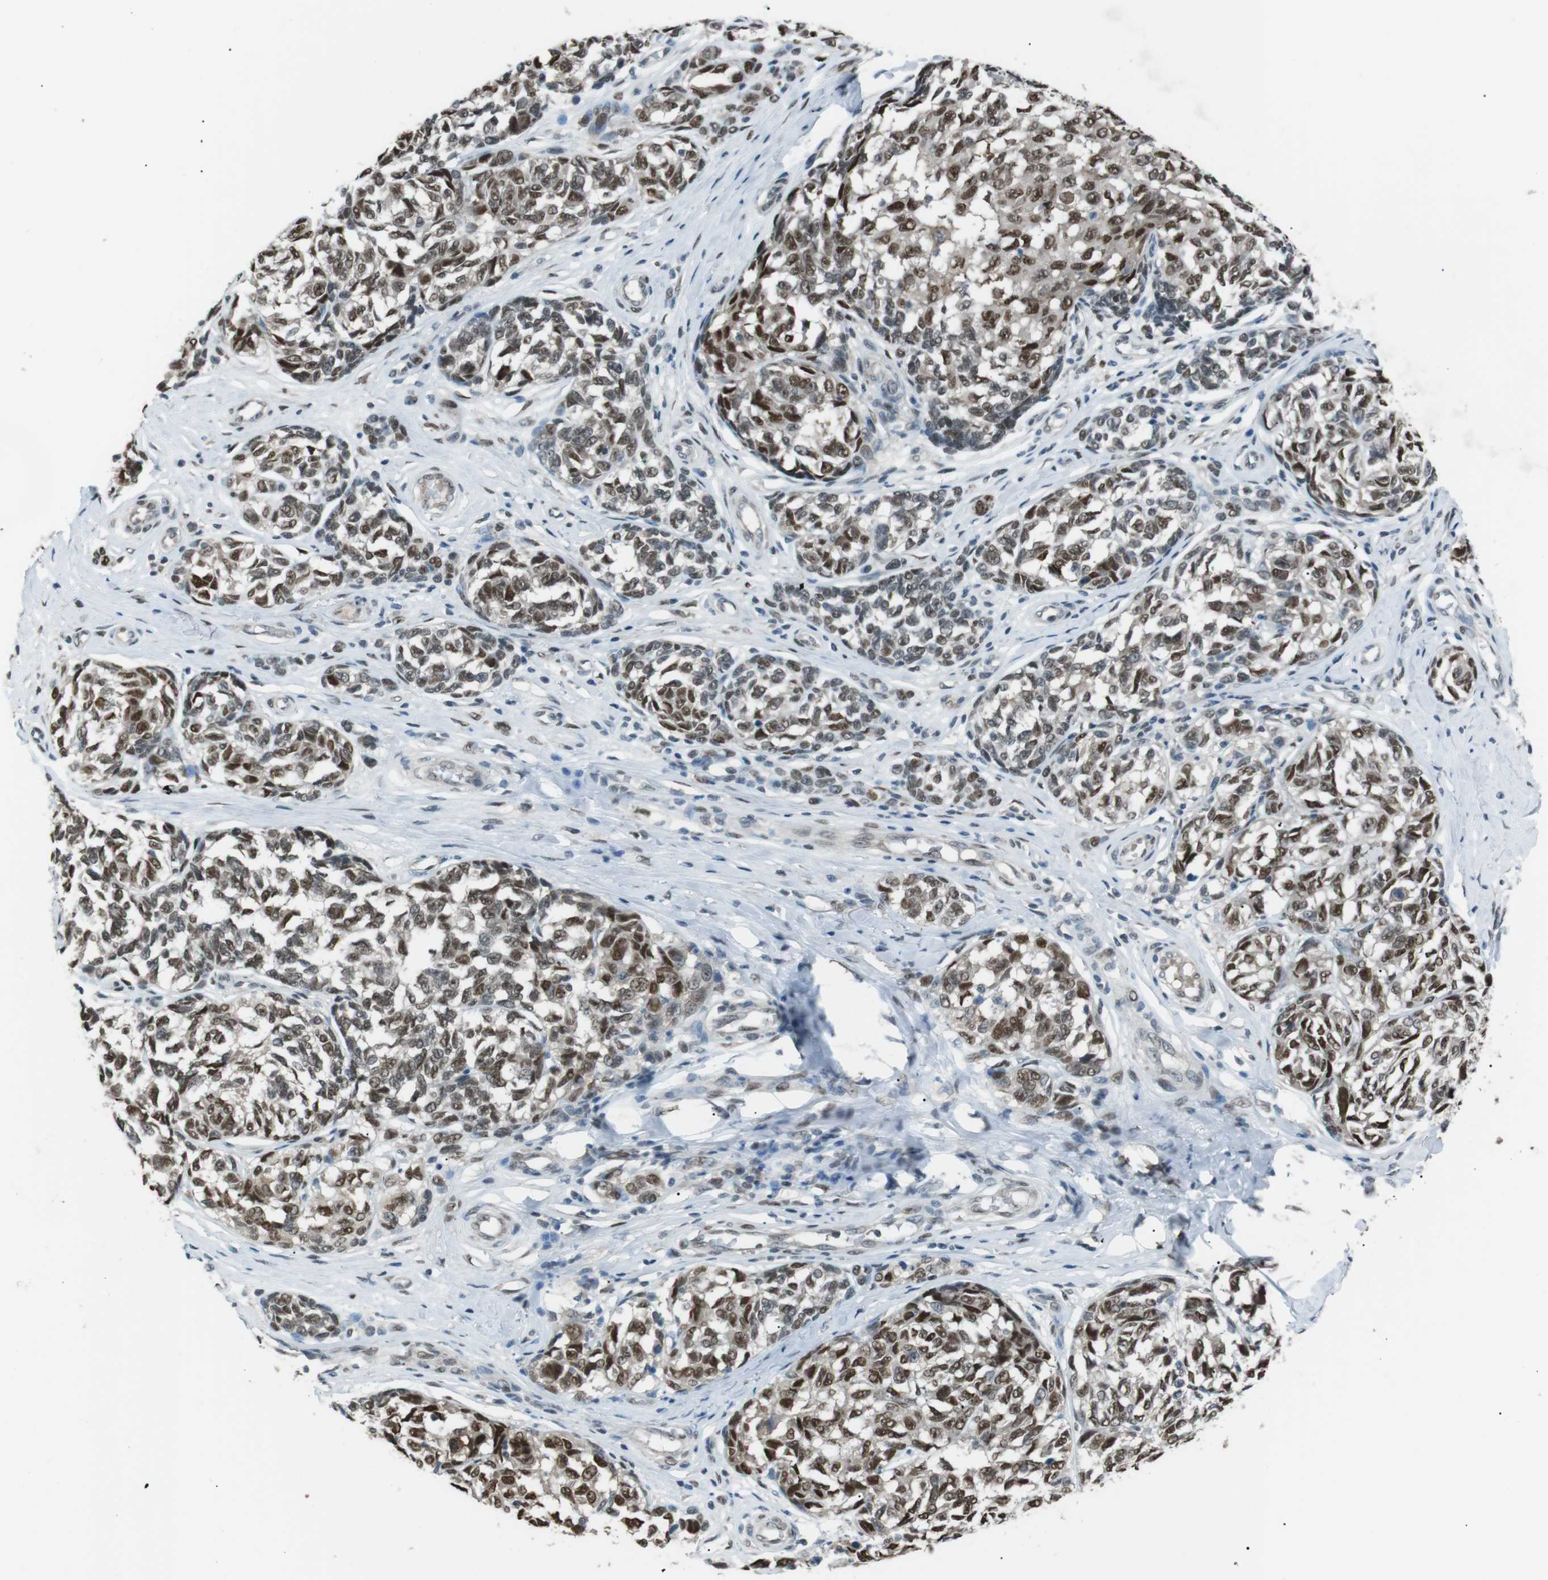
{"staining": {"intensity": "moderate", "quantity": ">75%", "location": "nuclear"}, "tissue": "melanoma", "cell_type": "Tumor cells", "image_type": "cancer", "snomed": [{"axis": "morphology", "description": "Malignant melanoma, NOS"}, {"axis": "topography", "description": "Skin"}], "caption": "A micrograph of melanoma stained for a protein exhibits moderate nuclear brown staining in tumor cells. The protein of interest is stained brown, and the nuclei are stained in blue (DAB (3,3'-diaminobenzidine) IHC with brightfield microscopy, high magnification).", "gene": "SRPK2", "patient": {"sex": "female", "age": 64}}